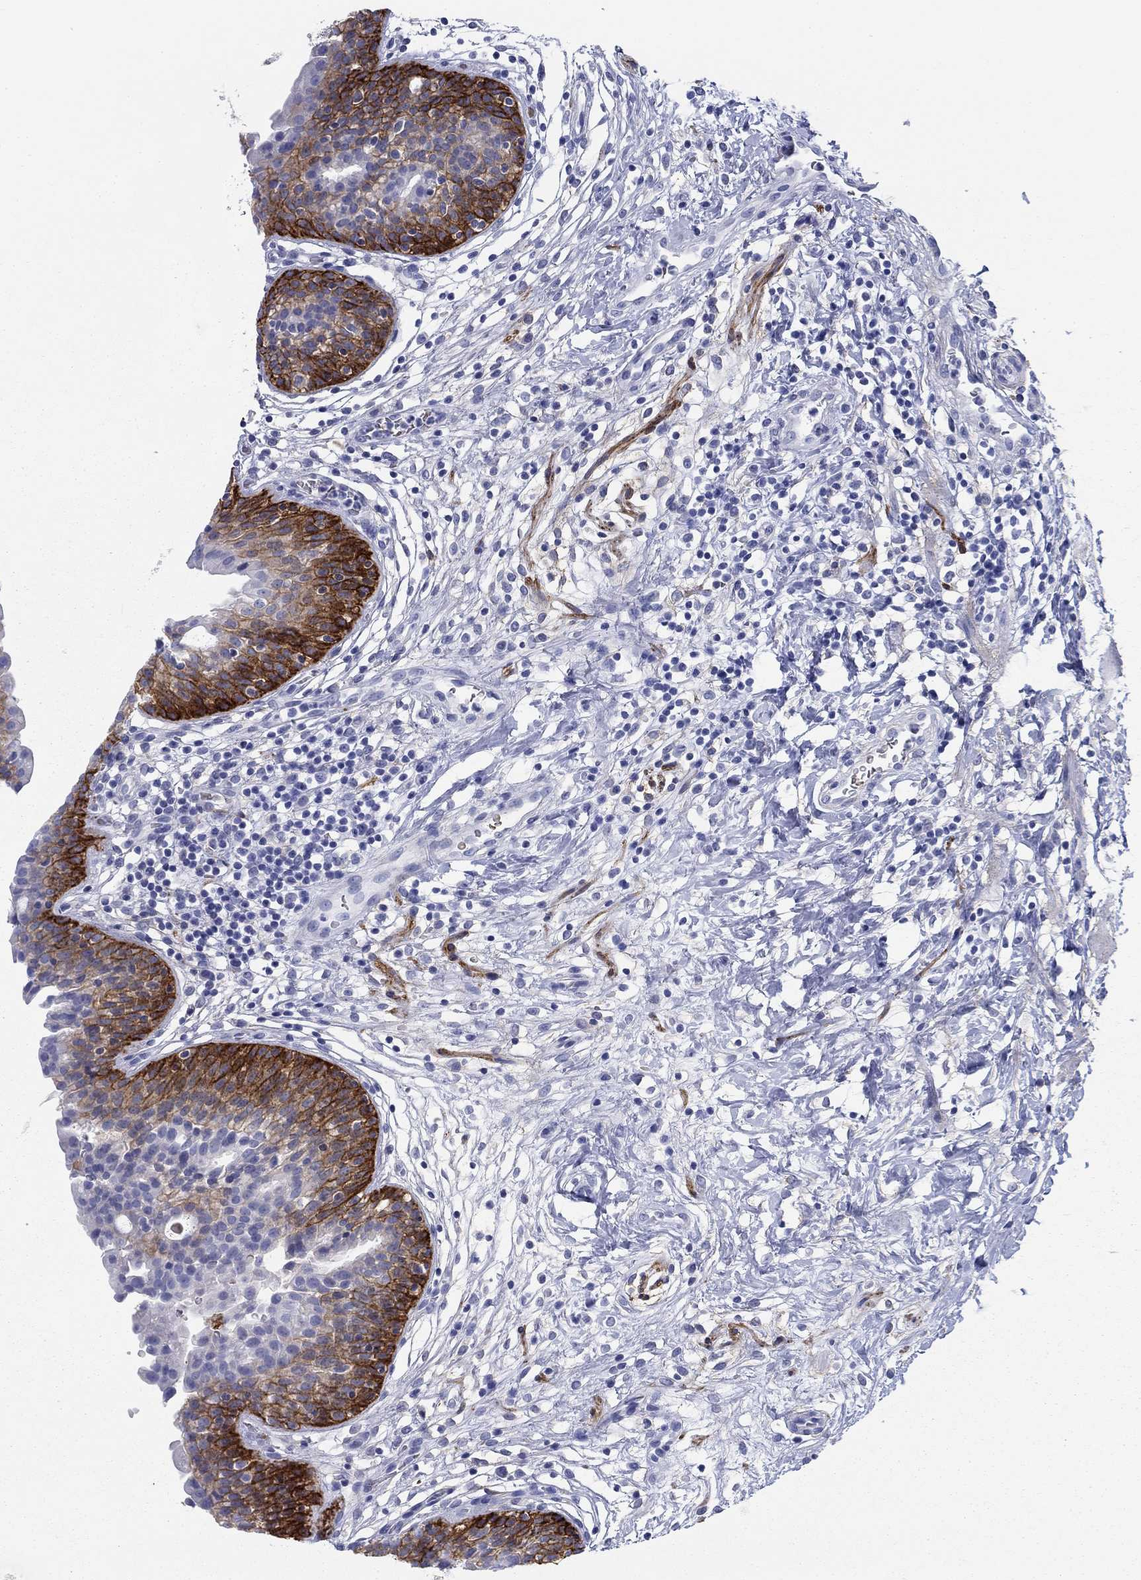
{"staining": {"intensity": "strong", "quantity": "<25%", "location": "cytoplasmic/membranous"}, "tissue": "urinary bladder", "cell_type": "Urothelial cells", "image_type": "normal", "snomed": [{"axis": "morphology", "description": "Normal tissue, NOS"}, {"axis": "topography", "description": "Urinary bladder"}], "caption": "Protein analysis of normal urinary bladder reveals strong cytoplasmic/membranous staining in about <25% of urothelial cells.", "gene": "GPC1", "patient": {"sex": "male", "age": 37}}